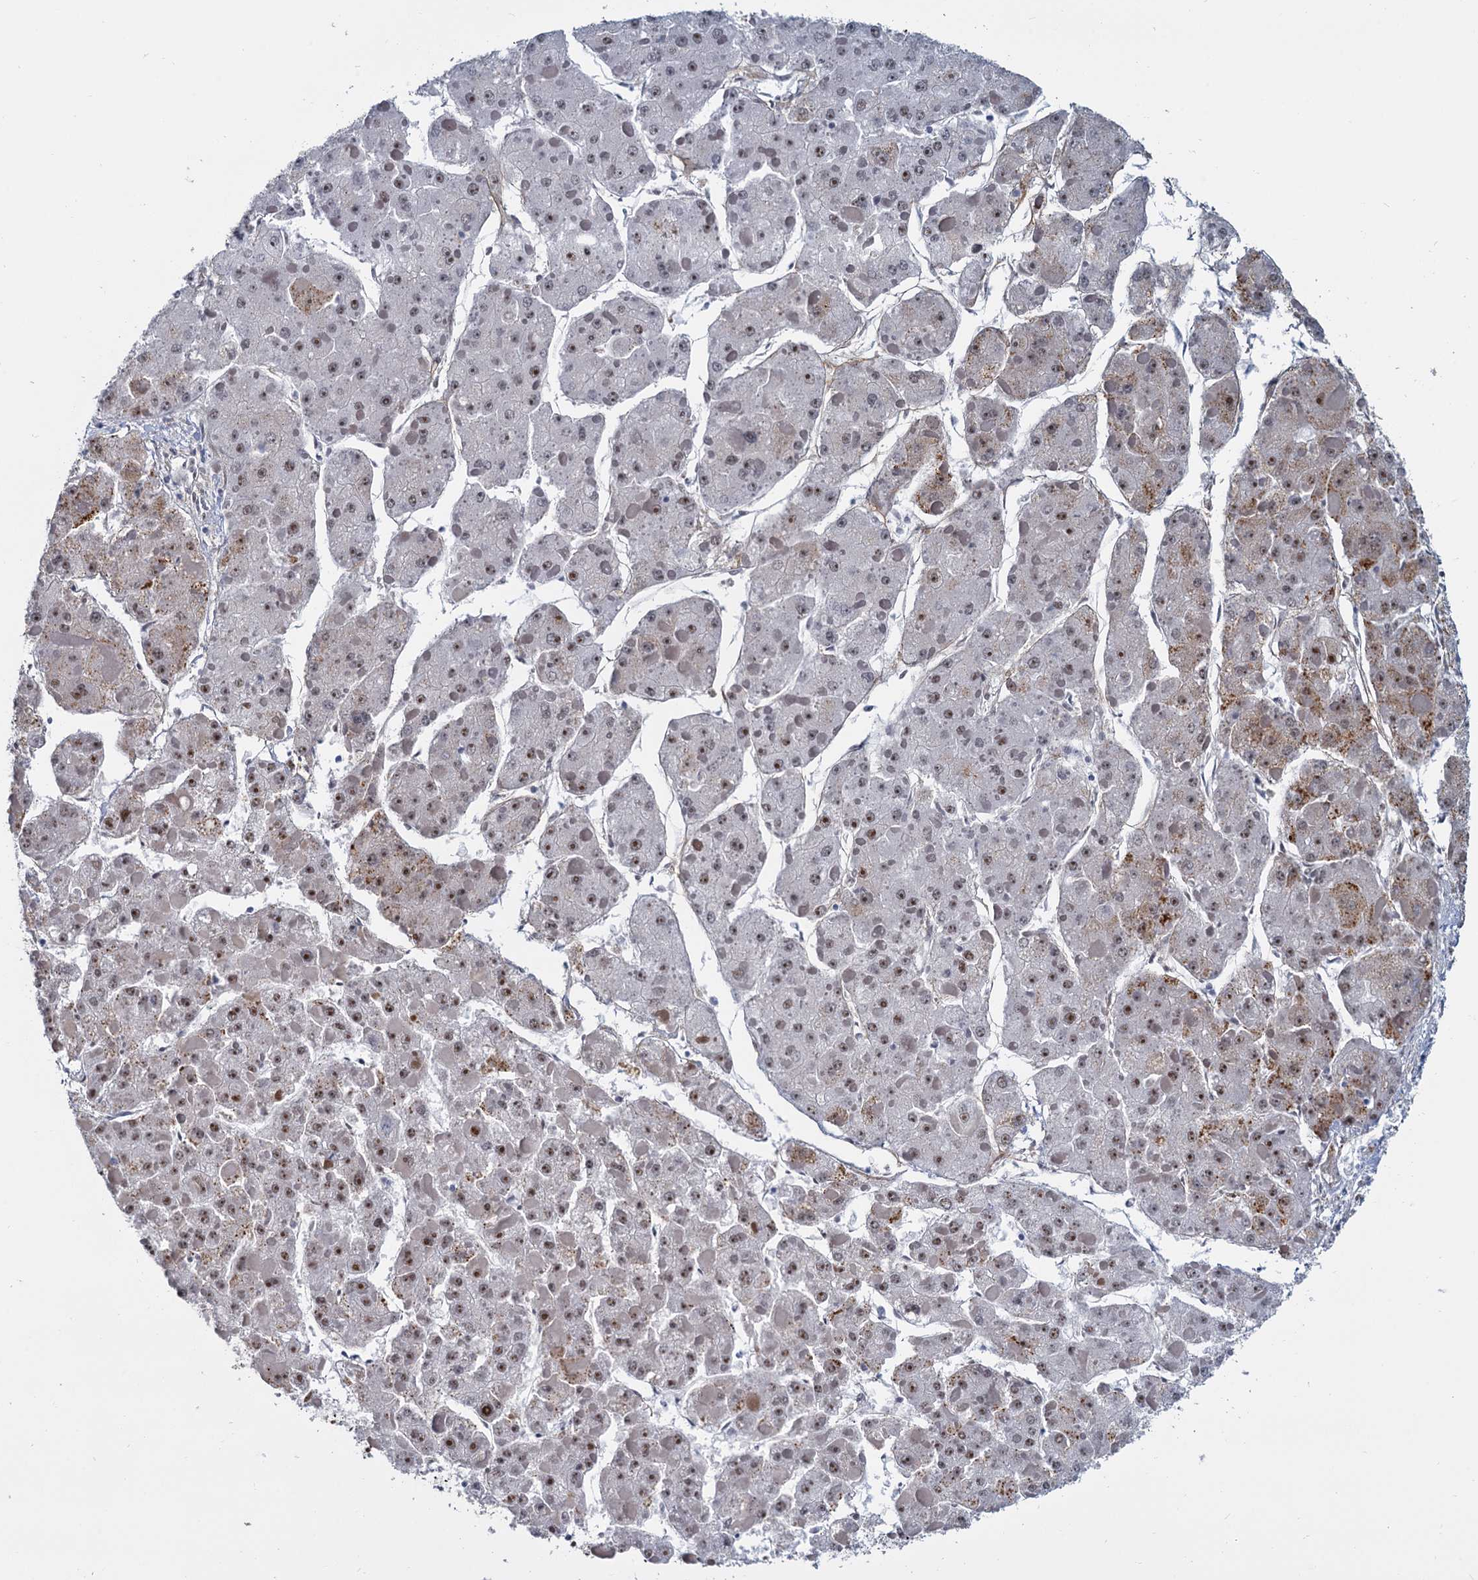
{"staining": {"intensity": "weak", "quantity": "25%-75%", "location": "nuclear"}, "tissue": "liver cancer", "cell_type": "Tumor cells", "image_type": "cancer", "snomed": [{"axis": "morphology", "description": "Carcinoma, Hepatocellular, NOS"}, {"axis": "topography", "description": "Liver"}], "caption": "Liver cancer (hepatocellular carcinoma) stained with immunohistochemistry exhibits weak nuclear expression in approximately 25%-75% of tumor cells.", "gene": "RPRD1A", "patient": {"sex": "female", "age": 73}}